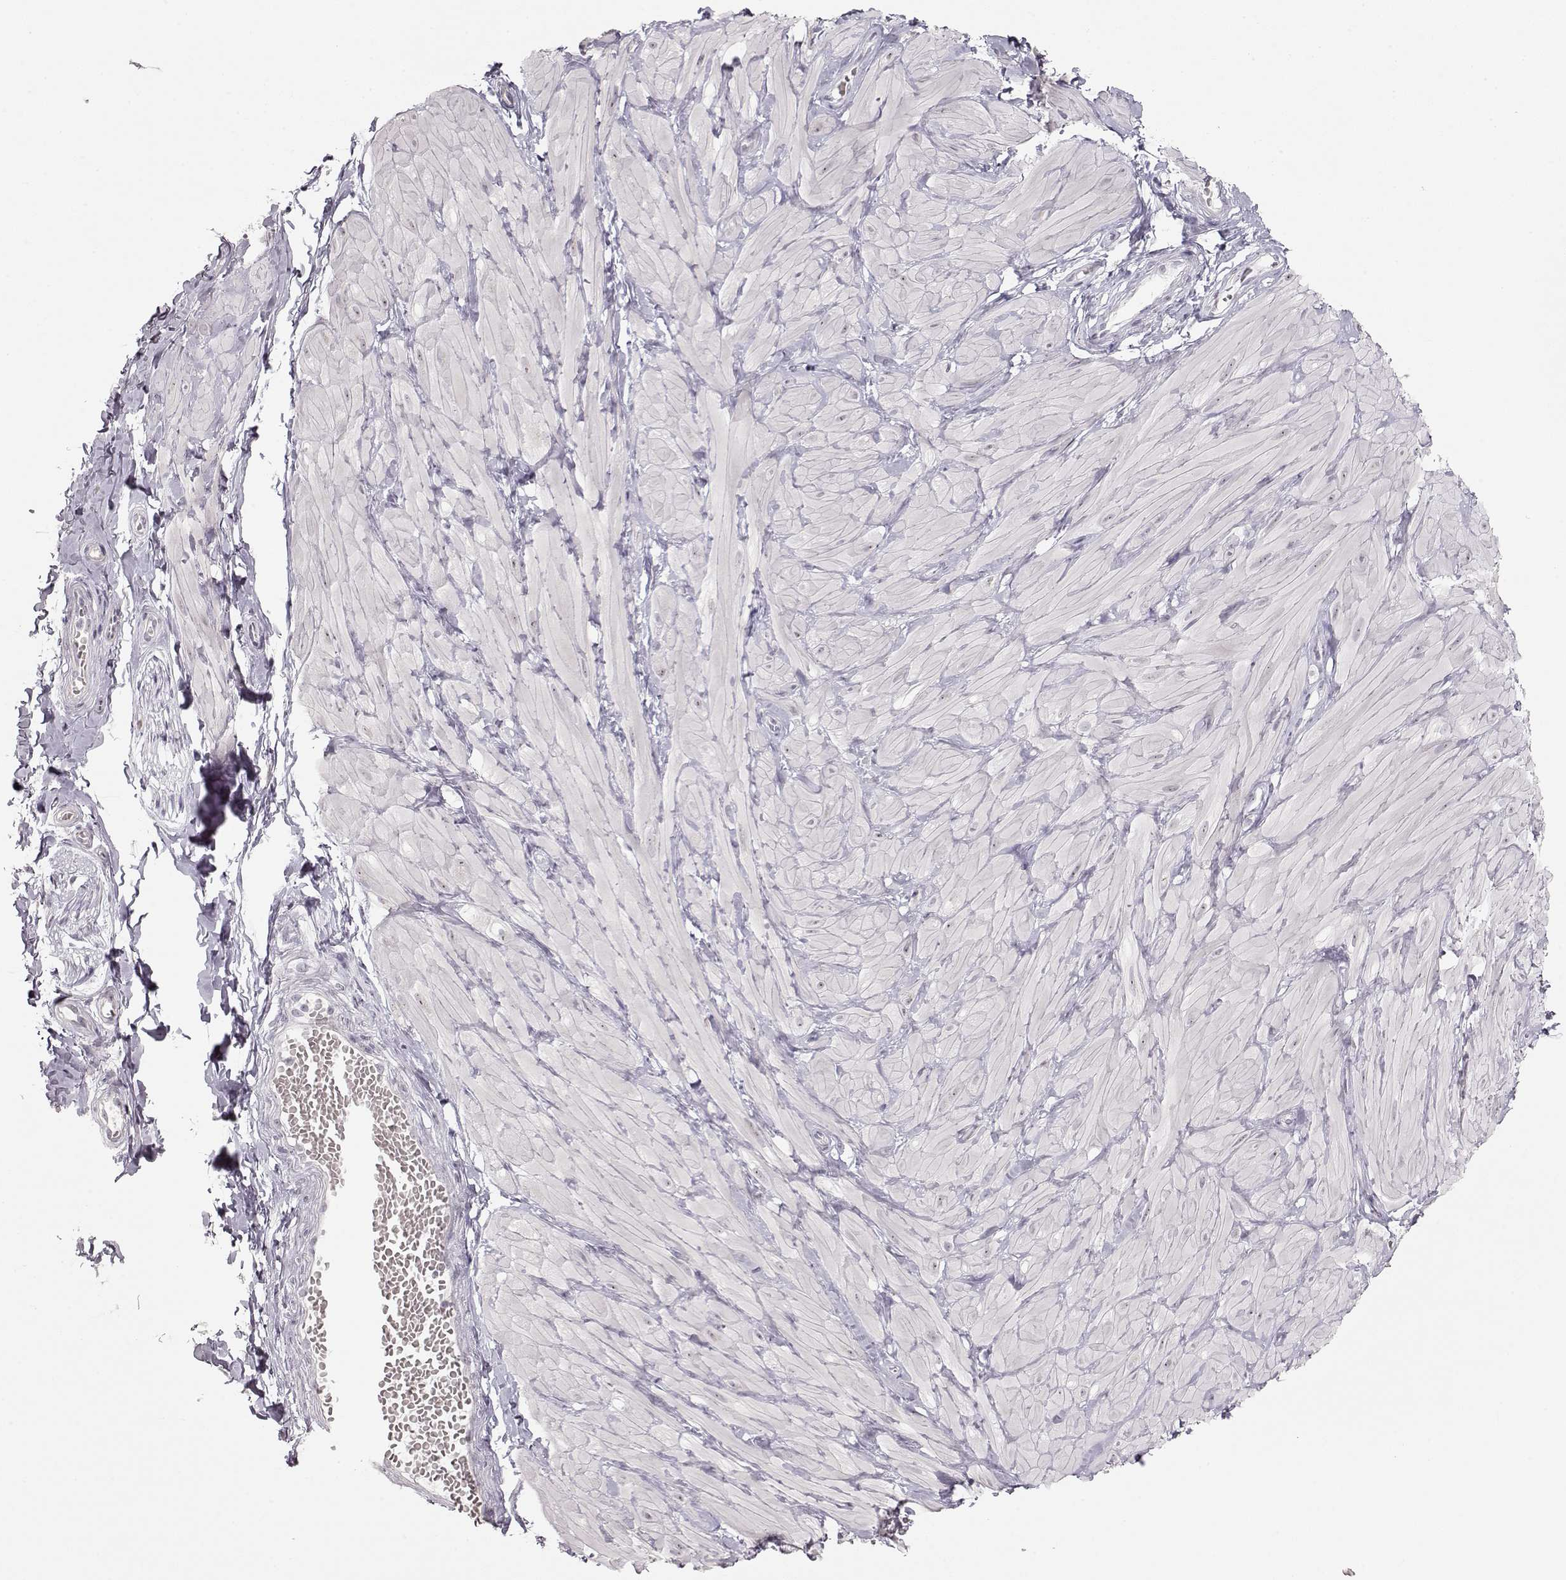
{"staining": {"intensity": "negative", "quantity": "none", "location": "none"}, "tissue": "adipose tissue", "cell_type": "Adipocytes", "image_type": "normal", "snomed": [{"axis": "morphology", "description": "Normal tissue, NOS"}, {"axis": "topography", "description": "Smooth muscle"}, {"axis": "topography", "description": "Peripheral nerve tissue"}], "caption": "Immunohistochemistry of benign adipose tissue exhibits no staining in adipocytes. (Brightfield microscopy of DAB immunohistochemistry (IHC) at high magnification).", "gene": "FAM205A", "patient": {"sex": "male", "age": 22}}